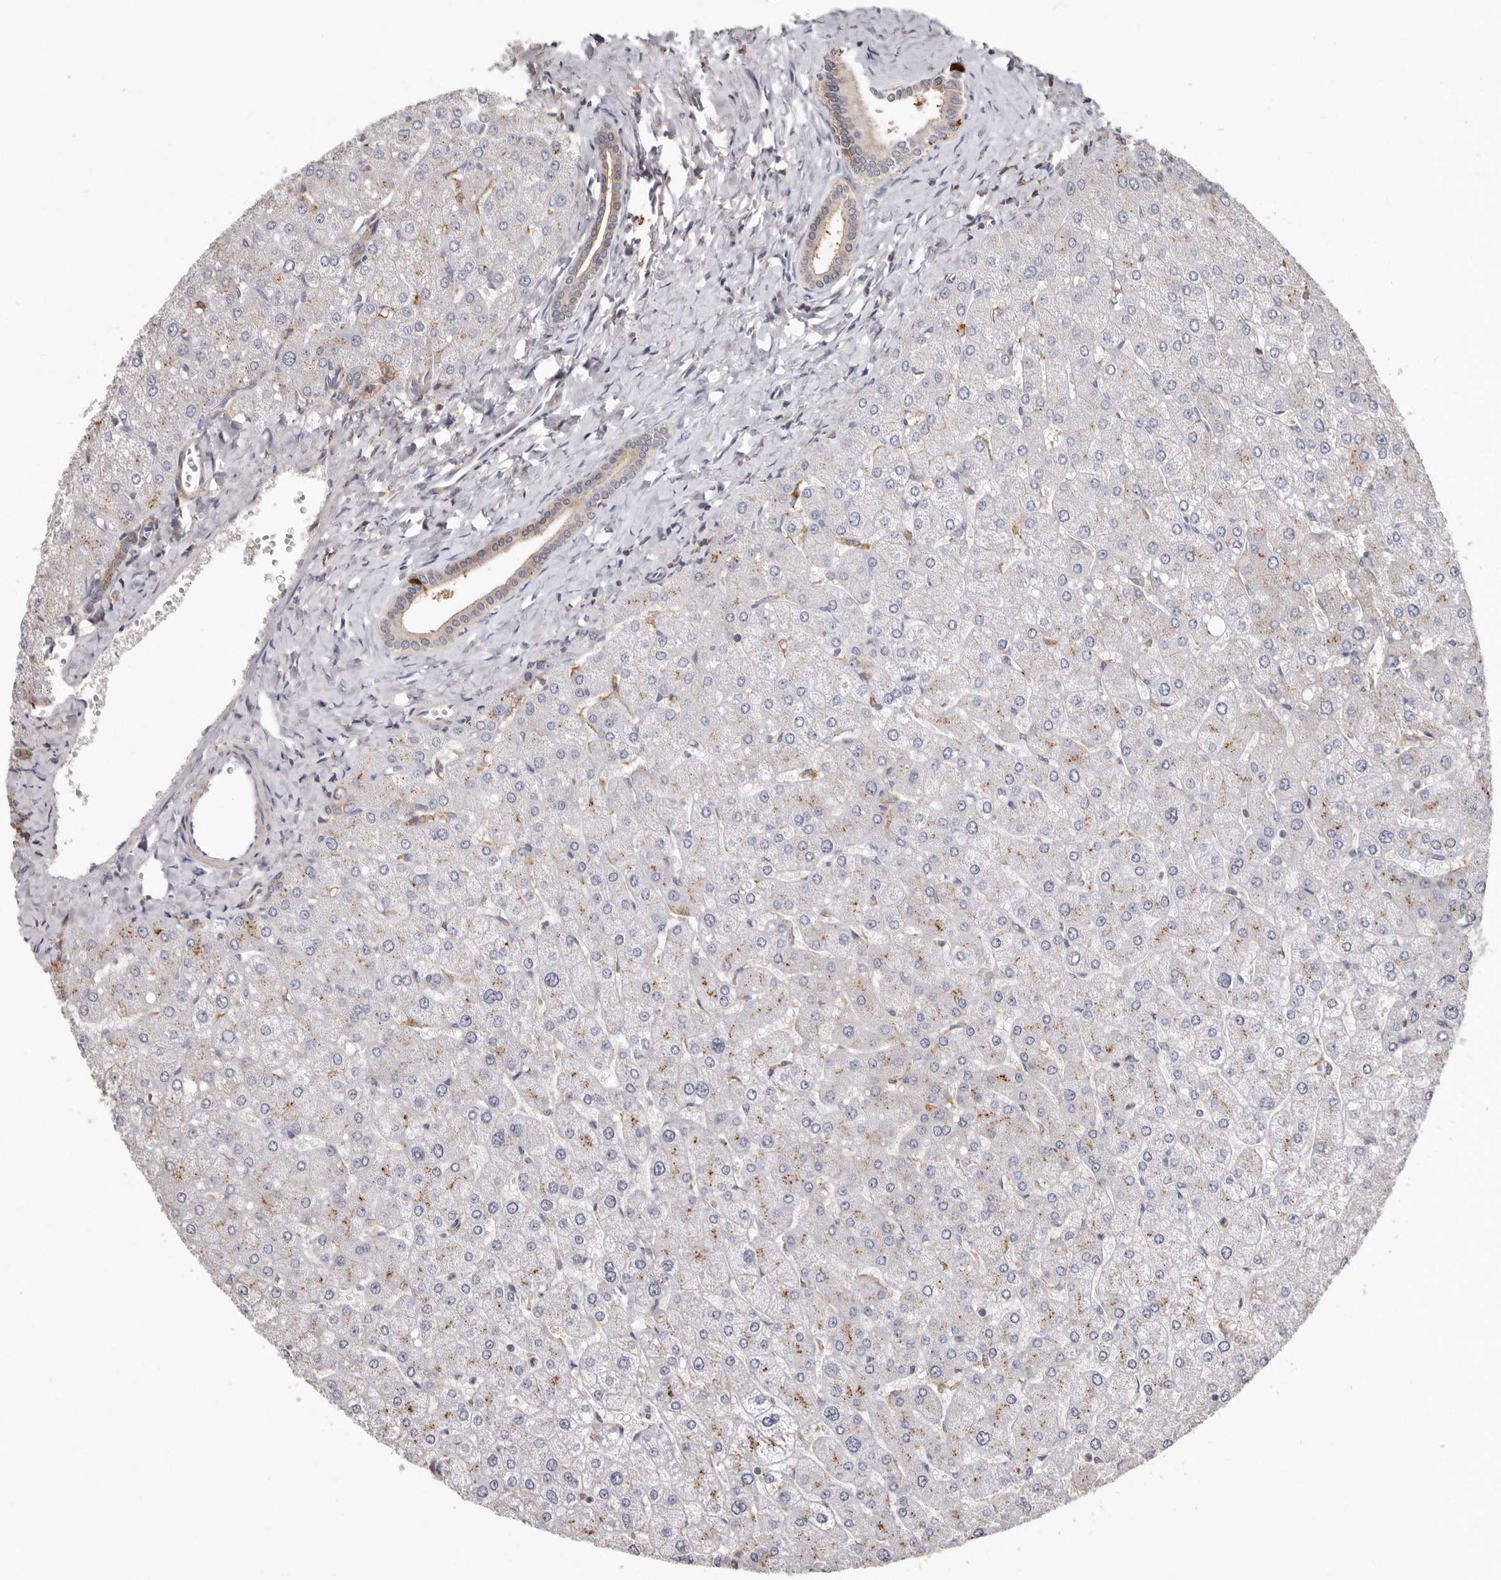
{"staining": {"intensity": "weak", "quantity": "25%-75%", "location": "cytoplasmic/membranous"}, "tissue": "liver", "cell_type": "Cholangiocytes", "image_type": "normal", "snomed": [{"axis": "morphology", "description": "Normal tissue, NOS"}, {"axis": "topography", "description": "Liver"}], "caption": "Immunohistochemical staining of normal liver displays 25%-75% levels of weak cytoplasmic/membranous protein expression in about 25%-75% of cholangiocytes.", "gene": "KIF26B", "patient": {"sex": "male", "age": 55}}